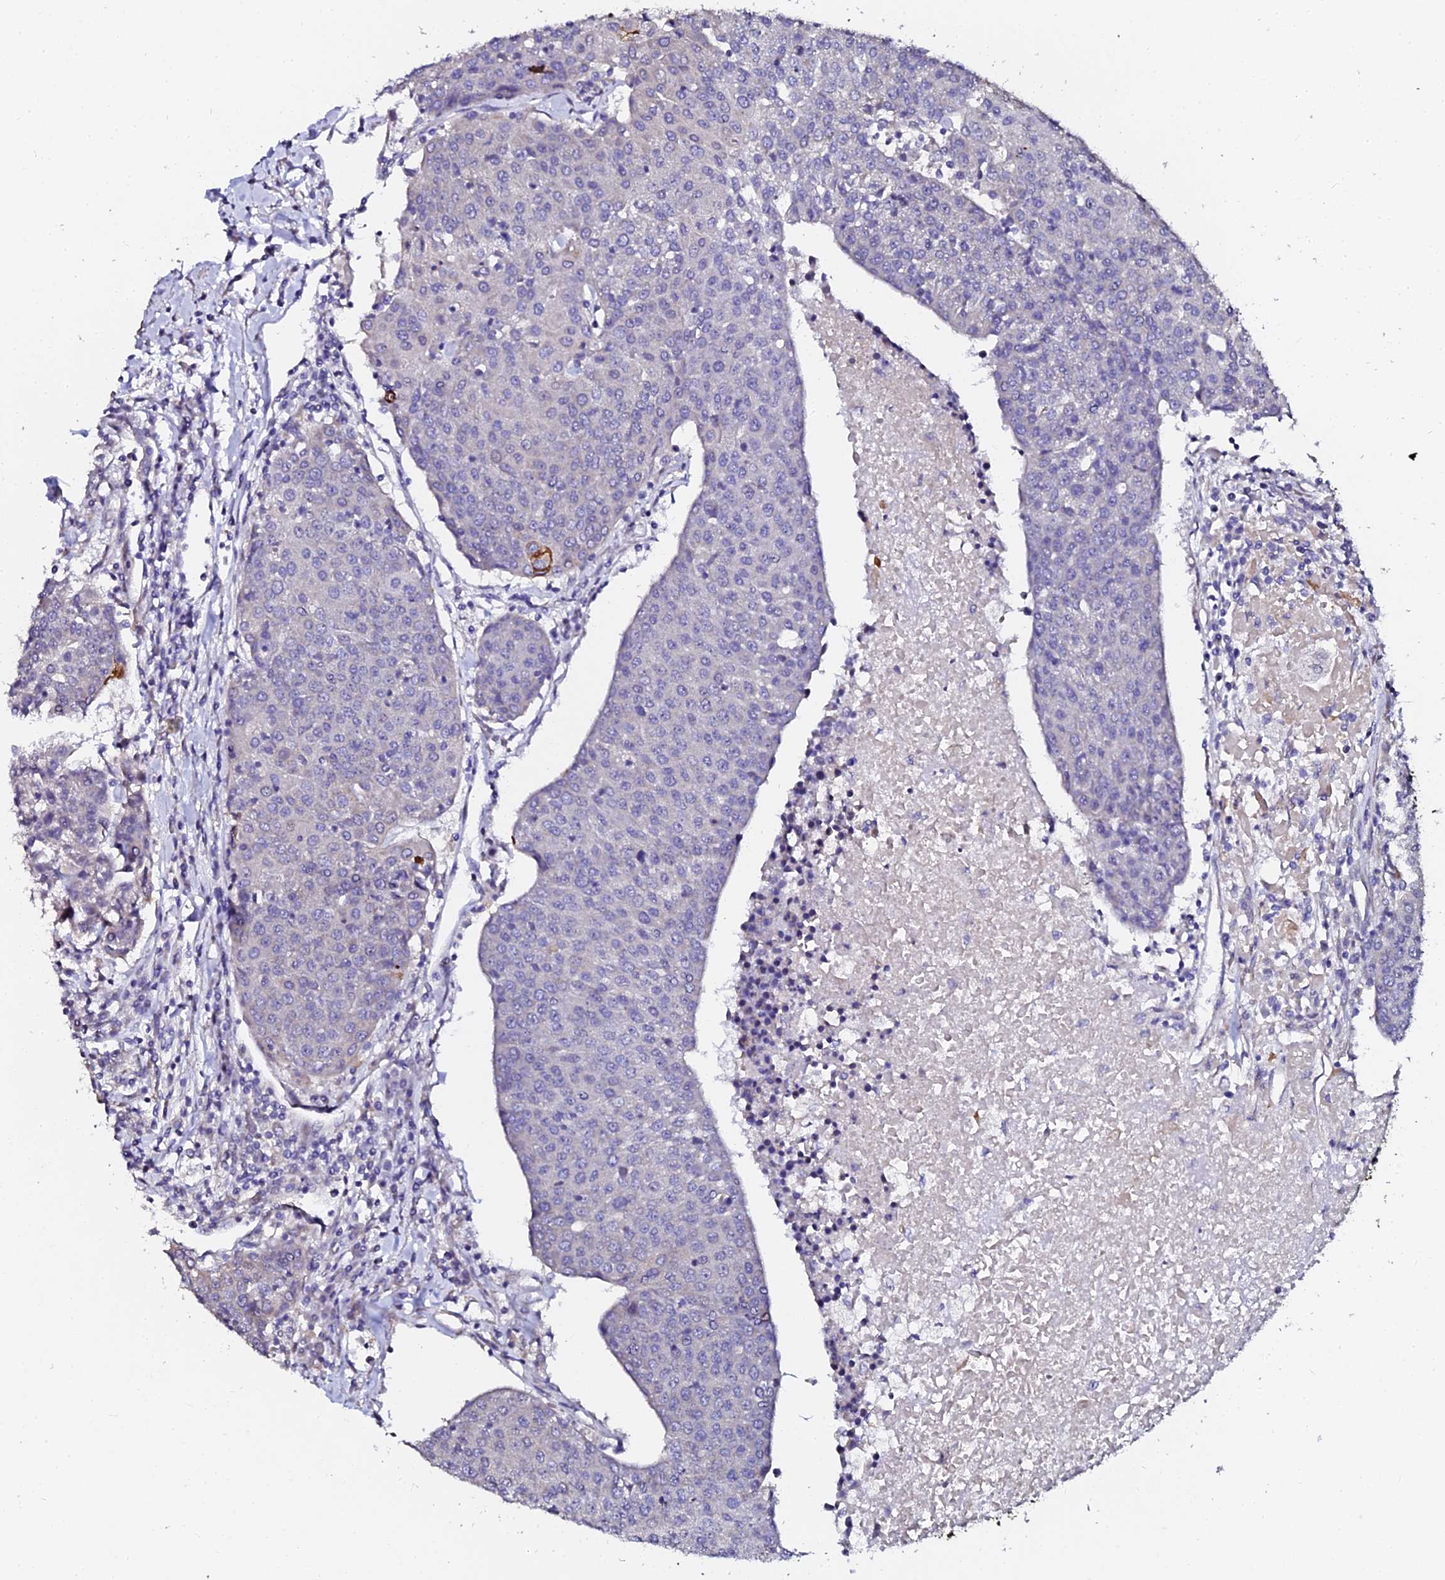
{"staining": {"intensity": "moderate", "quantity": "<25%", "location": "nuclear"}, "tissue": "urothelial cancer", "cell_type": "Tumor cells", "image_type": "cancer", "snomed": [{"axis": "morphology", "description": "Urothelial carcinoma, High grade"}, {"axis": "topography", "description": "Urinary bladder"}], "caption": "Moderate nuclear staining for a protein is identified in about <25% of tumor cells of urothelial cancer using immunohistochemistry (IHC).", "gene": "GPN3", "patient": {"sex": "female", "age": 85}}